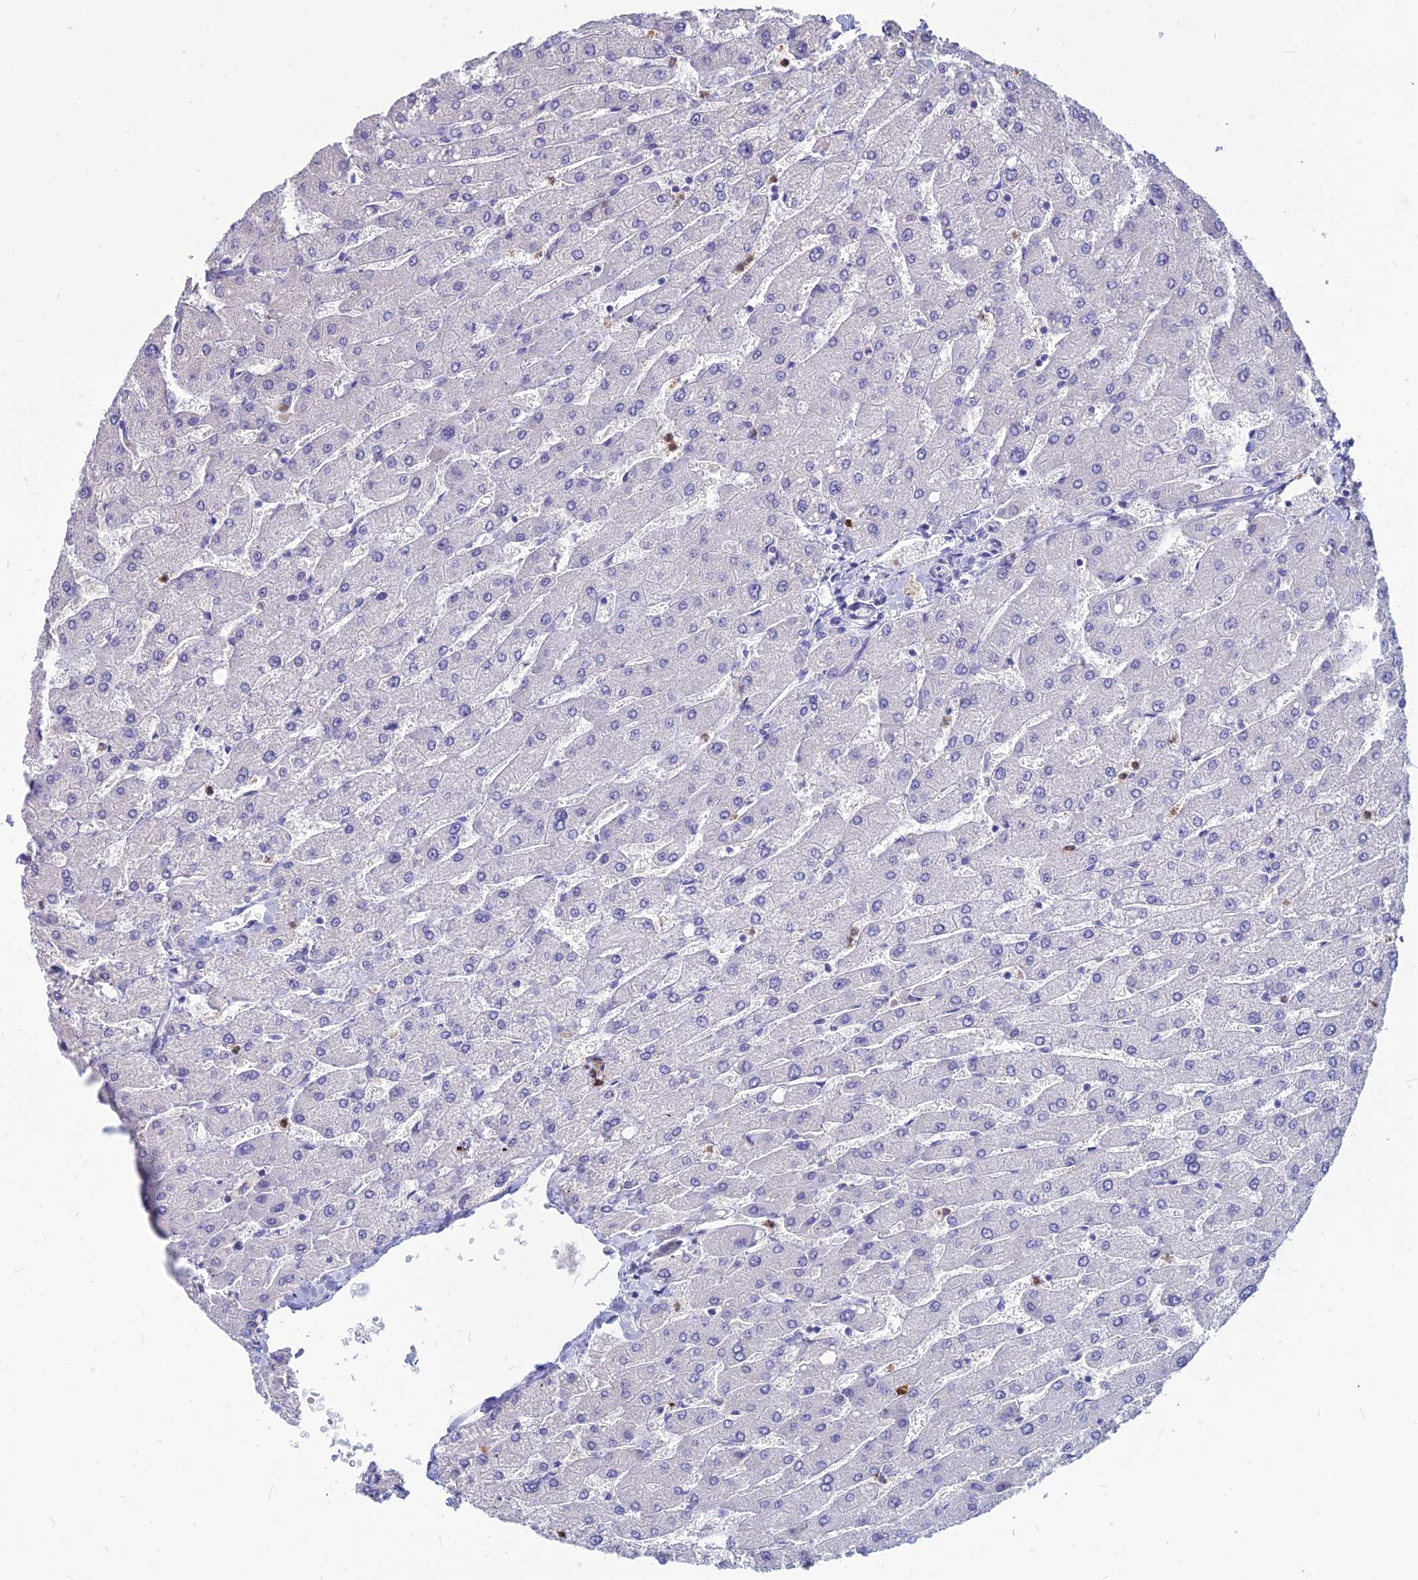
{"staining": {"intensity": "negative", "quantity": "none", "location": "none"}, "tissue": "liver", "cell_type": "Cholangiocytes", "image_type": "normal", "snomed": [{"axis": "morphology", "description": "Normal tissue, NOS"}, {"axis": "topography", "description": "Liver"}], "caption": "Immunohistochemical staining of benign human liver demonstrates no significant staining in cholangiocytes. Nuclei are stained in blue.", "gene": "GOLGA6A", "patient": {"sex": "male", "age": 55}}